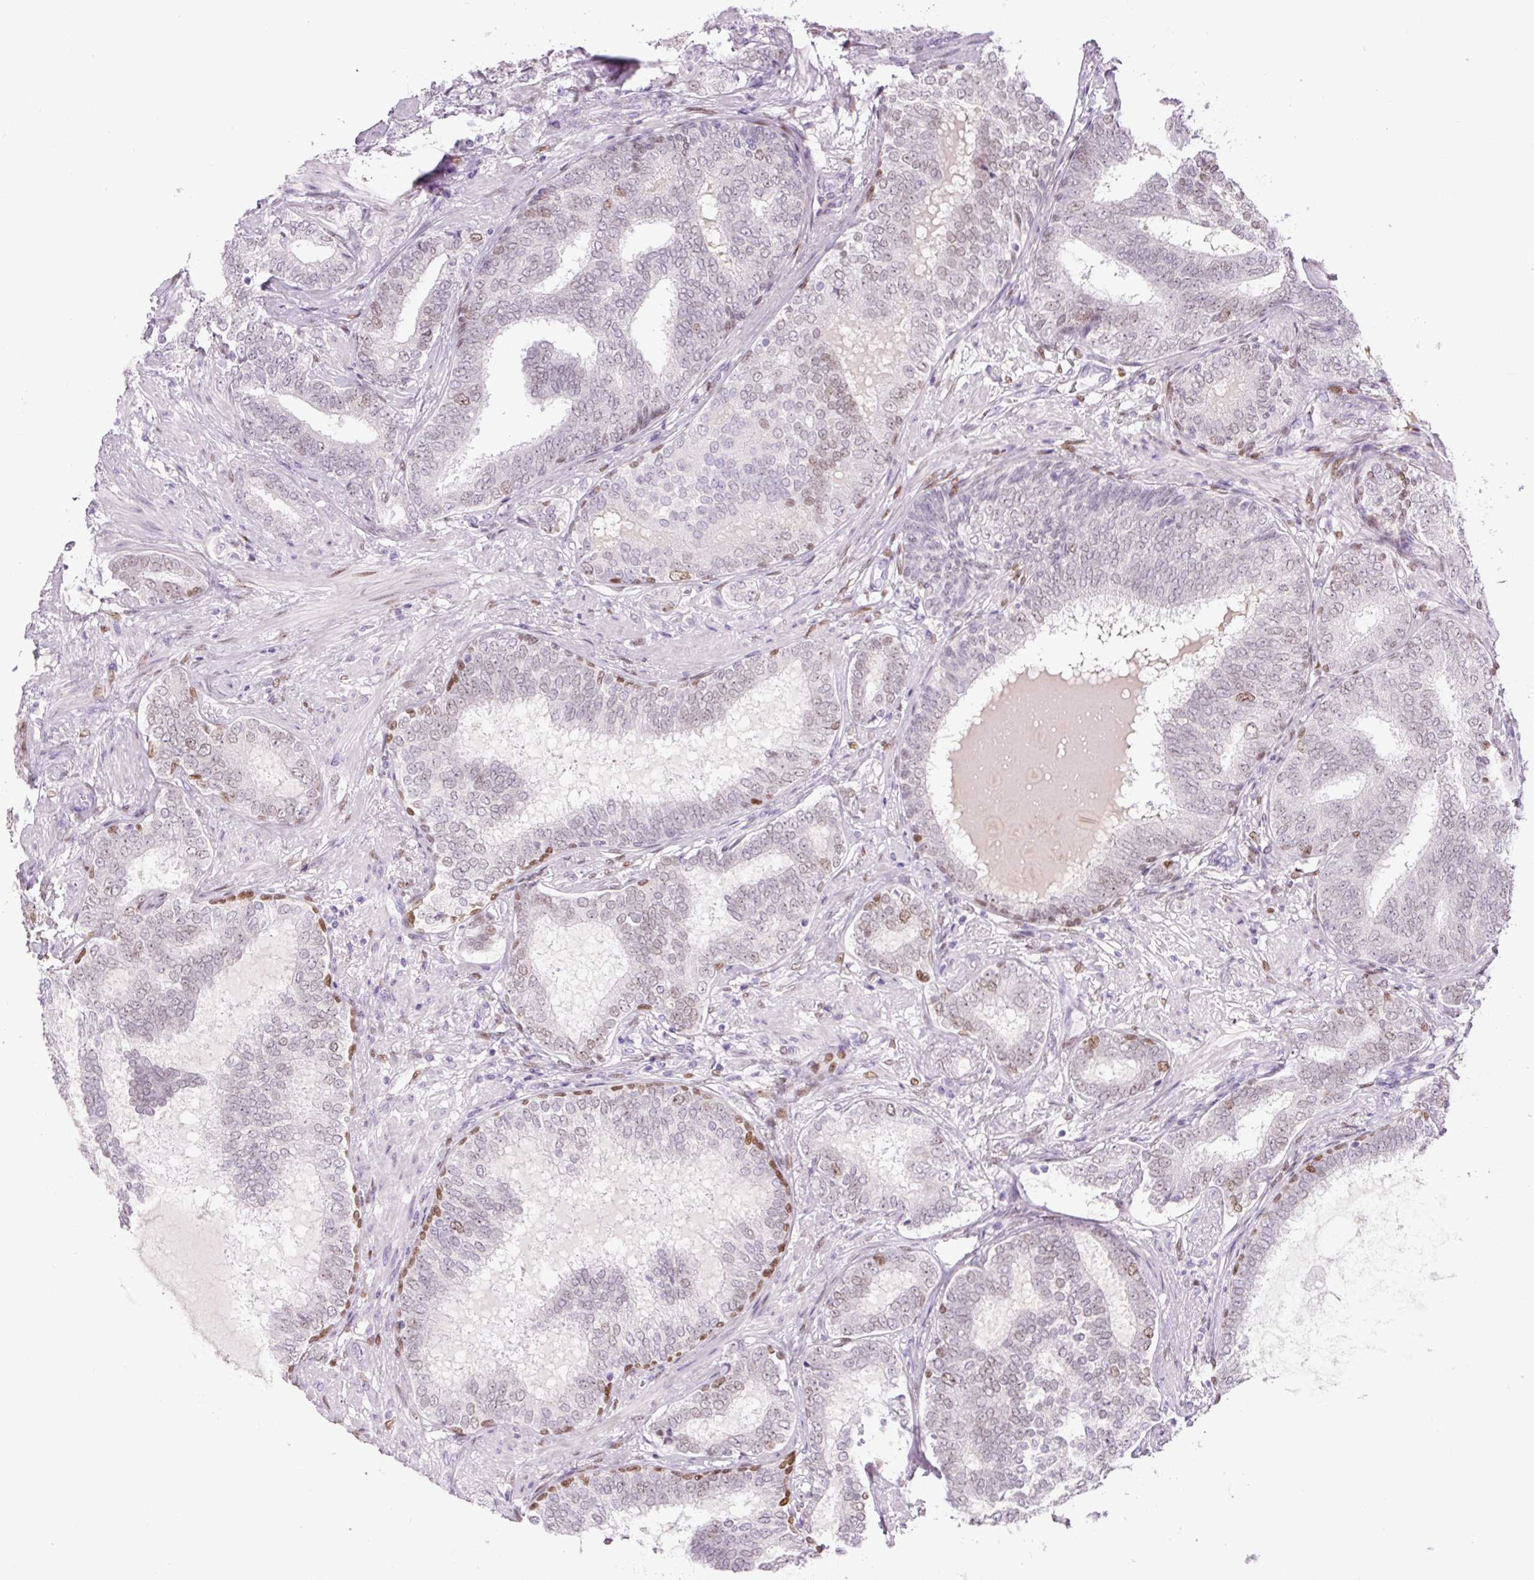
{"staining": {"intensity": "weak", "quantity": "<25%", "location": "nuclear"}, "tissue": "prostate cancer", "cell_type": "Tumor cells", "image_type": "cancer", "snomed": [{"axis": "morphology", "description": "Adenocarcinoma, High grade"}, {"axis": "topography", "description": "Prostate"}], "caption": "Tumor cells are negative for protein expression in human prostate cancer.", "gene": "SIX1", "patient": {"sex": "male", "age": 72}}